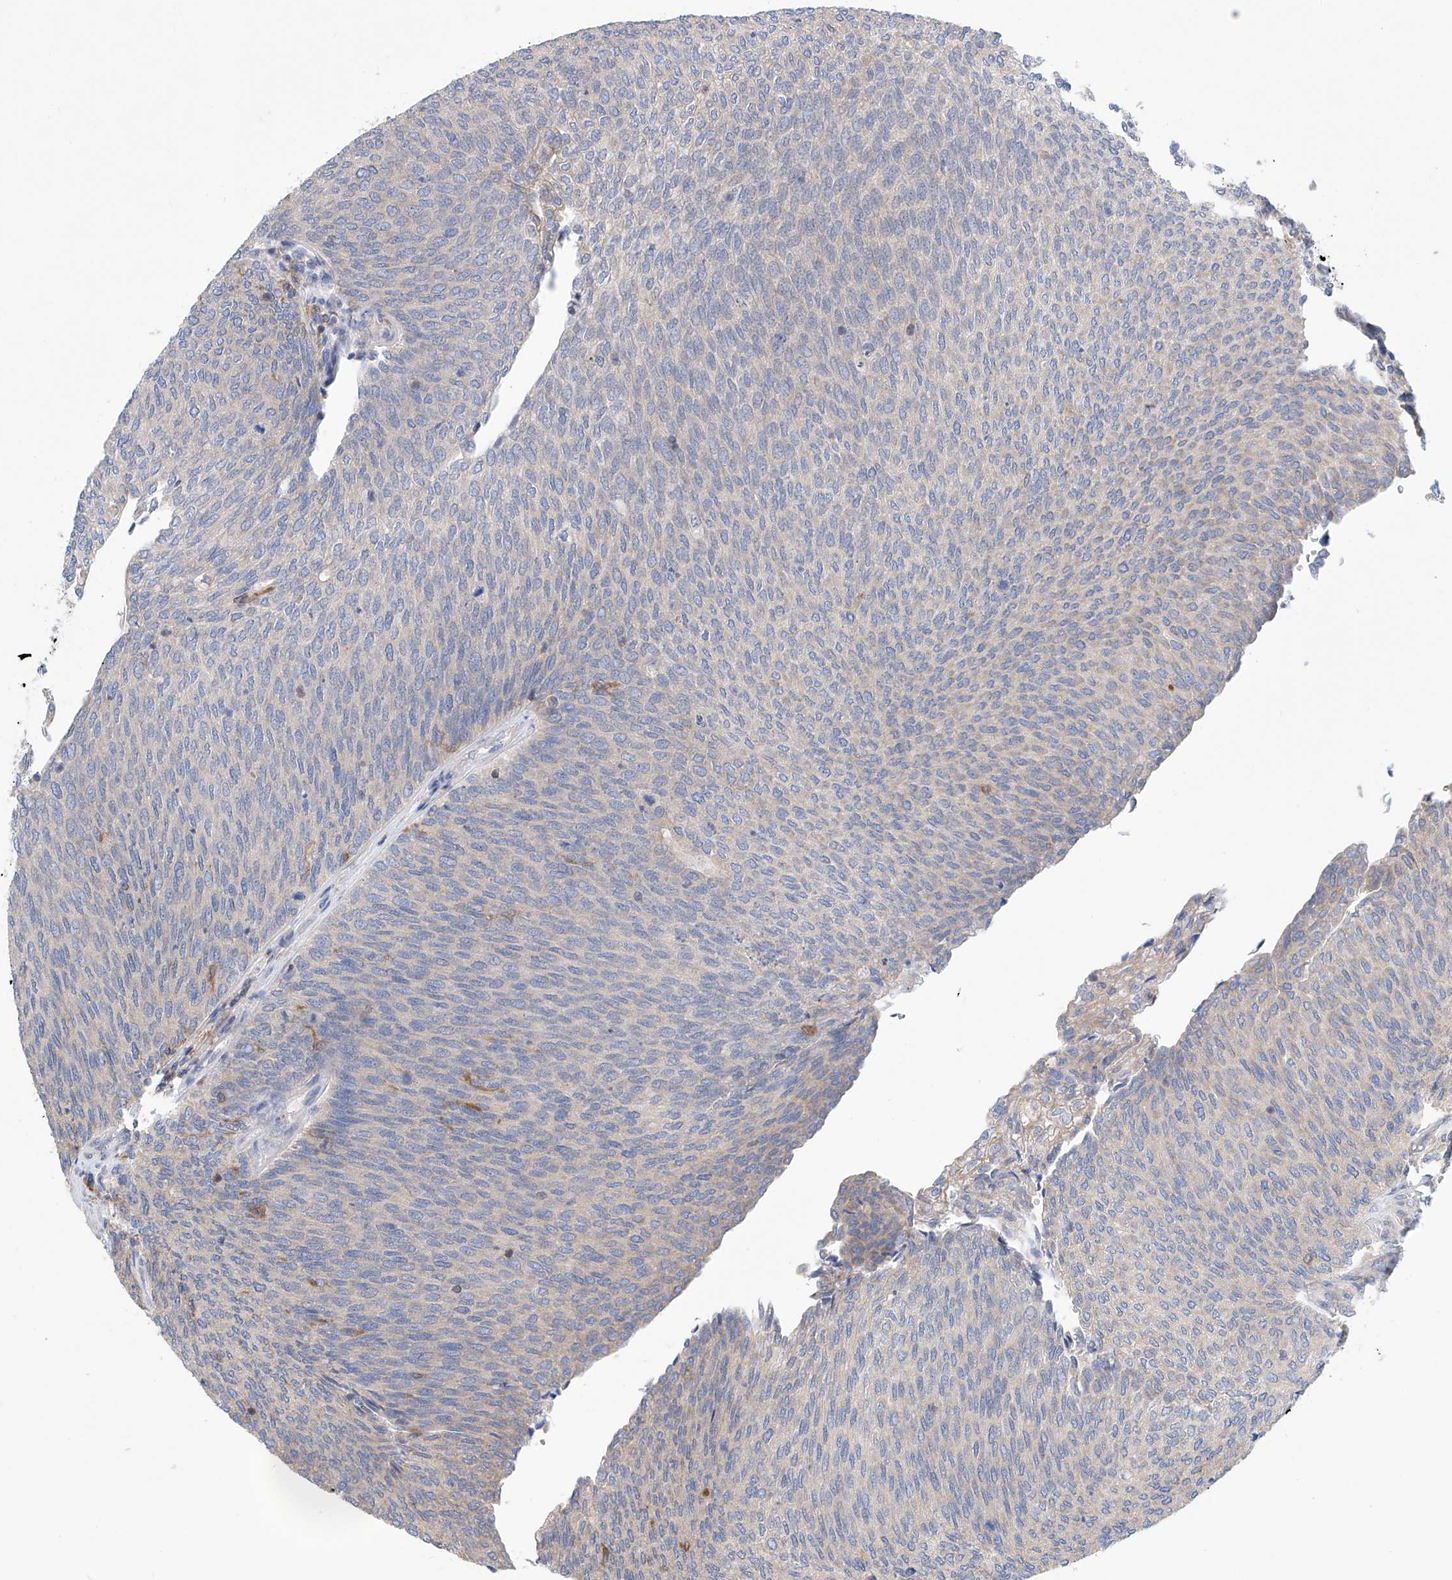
{"staining": {"intensity": "negative", "quantity": "none", "location": "none"}, "tissue": "urothelial cancer", "cell_type": "Tumor cells", "image_type": "cancer", "snomed": [{"axis": "morphology", "description": "Urothelial carcinoma, Low grade"}, {"axis": "topography", "description": "Urinary bladder"}], "caption": "DAB immunohistochemical staining of low-grade urothelial carcinoma displays no significant staining in tumor cells.", "gene": "MAD2L1", "patient": {"sex": "female", "age": 79}}